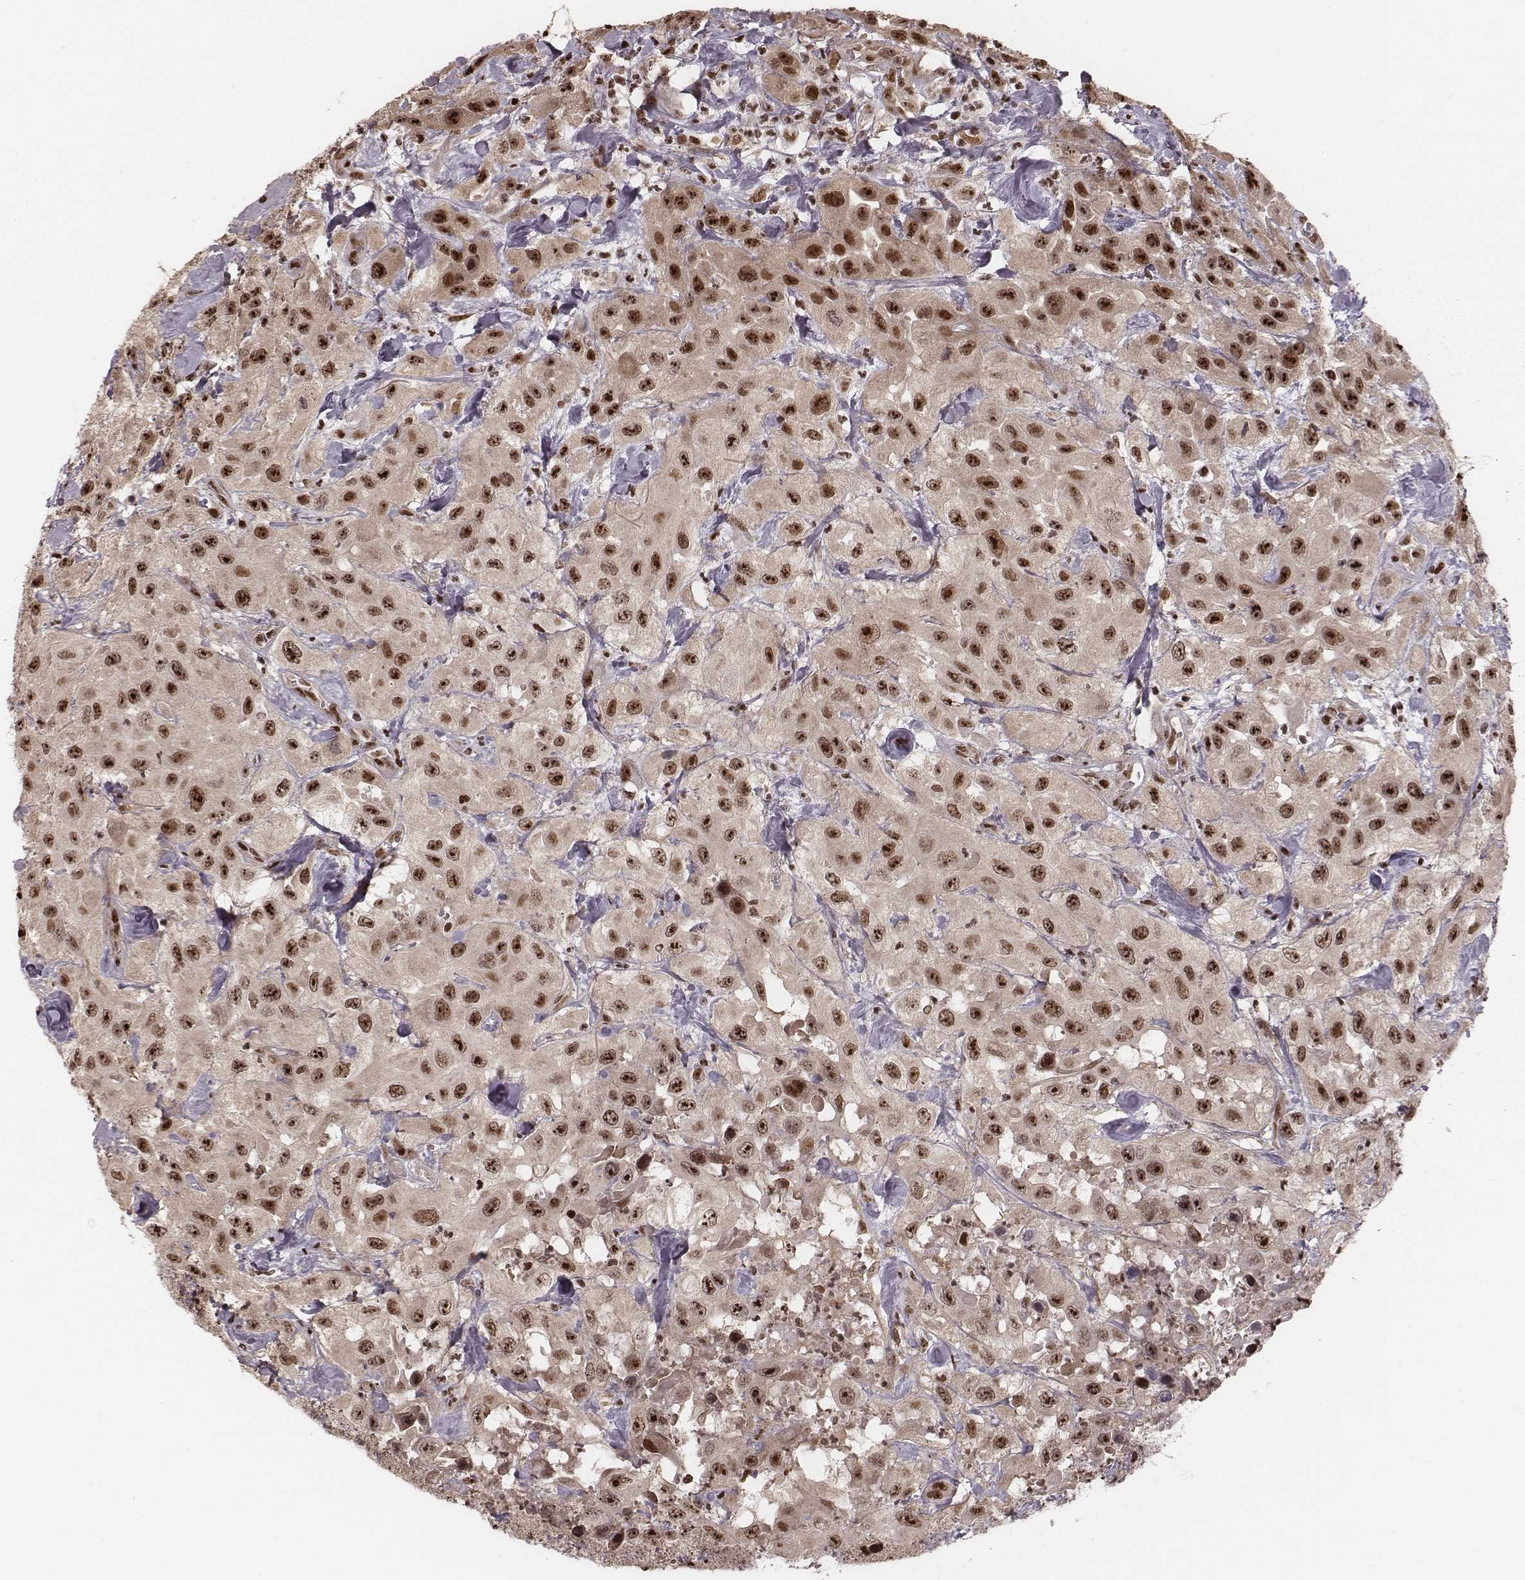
{"staining": {"intensity": "moderate", "quantity": ">75%", "location": "nuclear"}, "tissue": "urothelial cancer", "cell_type": "Tumor cells", "image_type": "cancer", "snomed": [{"axis": "morphology", "description": "Urothelial carcinoma, High grade"}, {"axis": "topography", "description": "Urinary bladder"}], "caption": "Immunohistochemistry (DAB (3,3'-diaminobenzidine)) staining of high-grade urothelial carcinoma displays moderate nuclear protein expression in approximately >75% of tumor cells. (Brightfield microscopy of DAB IHC at high magnification).", "gene": "VRK3", "patient": {"sex": "male", "age": 79}}